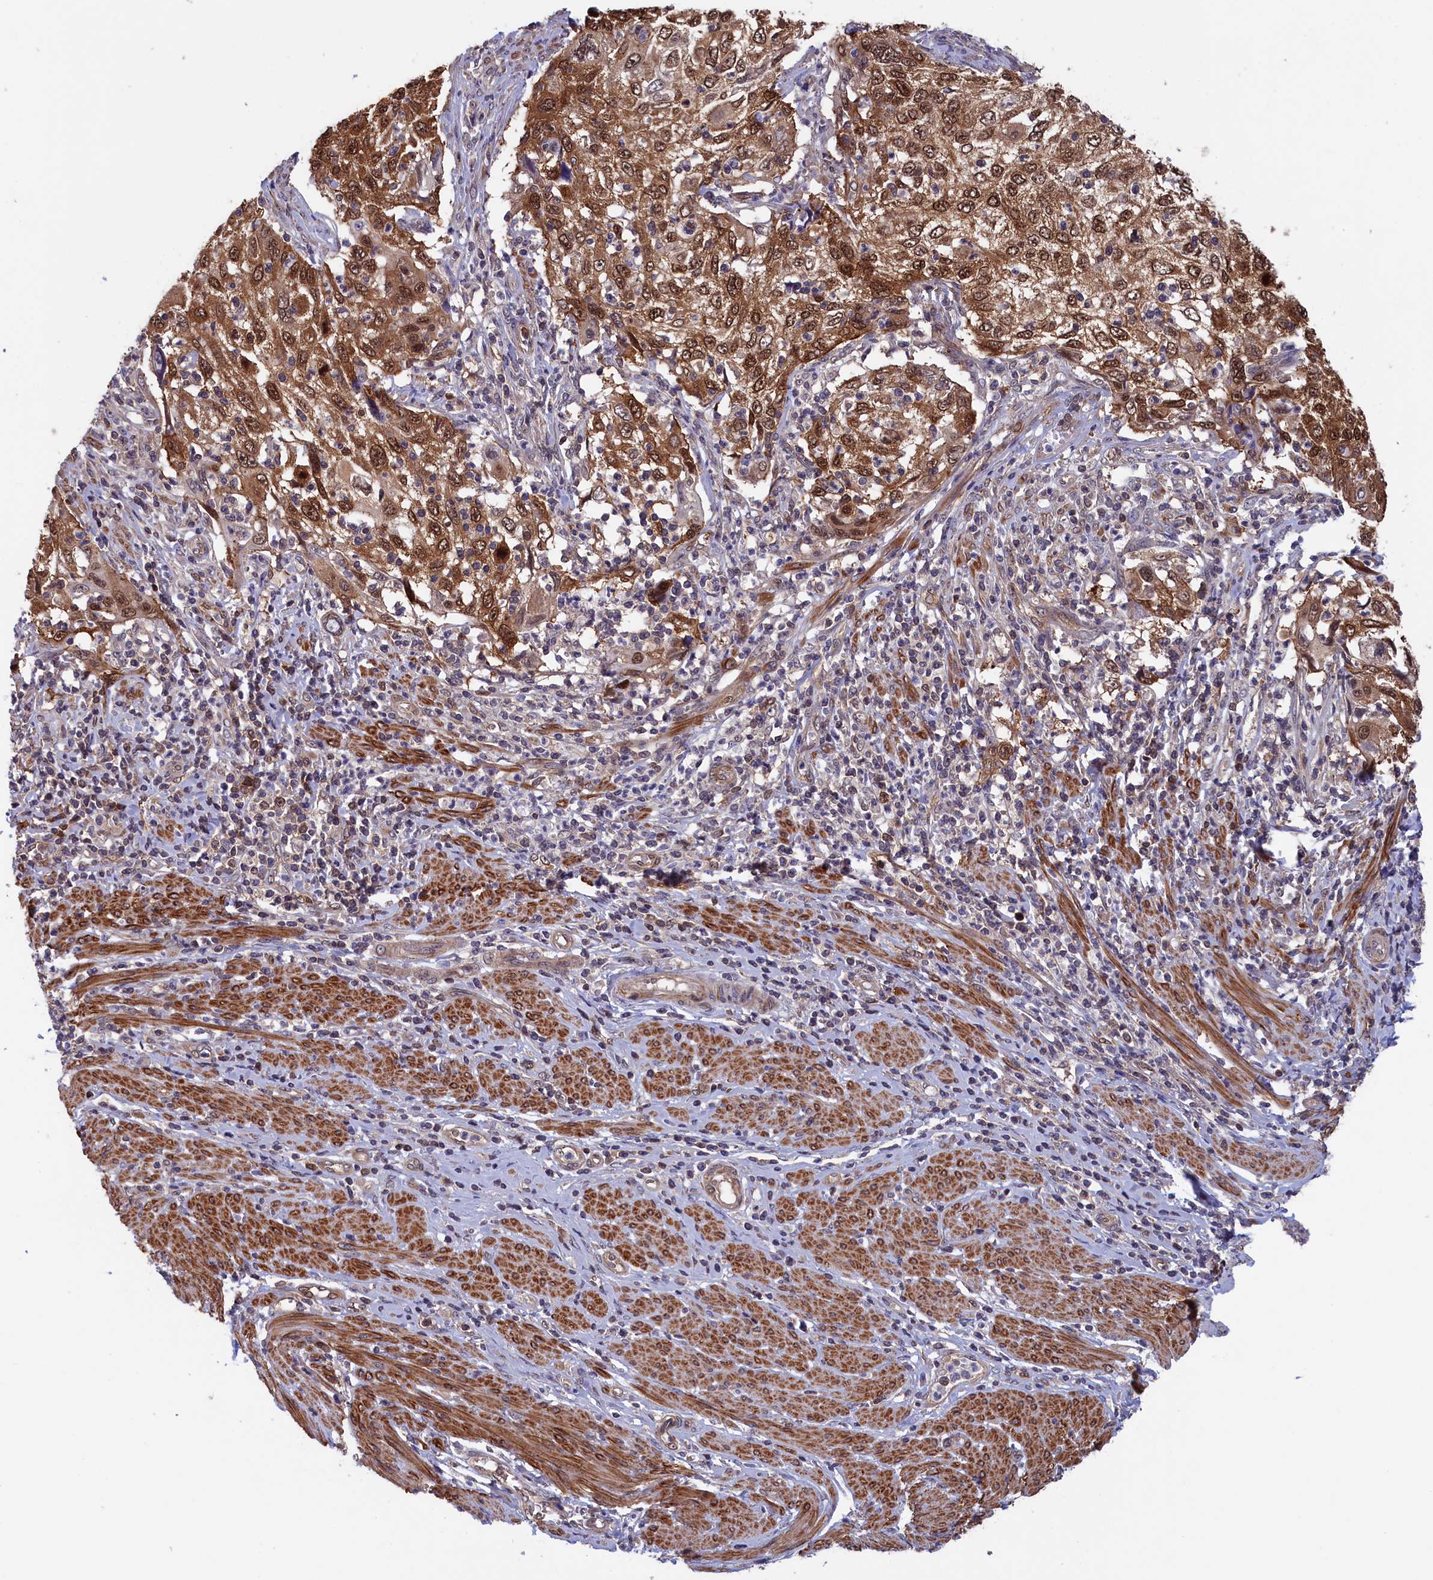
{"staining": {"intensity": "moderate", "quantity": ">75%", "location": "cytoplasmic/membranous,nuclear"}, "tissue": "cervical cancer", "cell_type": "Tumor cells", "image_type": "cancer", "snomed": [{"axis": "morphology", "description": "Squamous cell carcinoma, NOS"}, {"axis": "topography", "description": "Cervix"}], "caption": "High-power microscopy captured an immunohistochemistry (IHC) photomicrograph of cervical squamous cell carcinoma, revealing moderate cytoplasmic/membranous and nuclear expression in approximately >75% of tumor cells. (IHC, brightfield microscopy, high magnification).", "gene": "JPT2", "patient": {"sex": "female", "age": 70}}